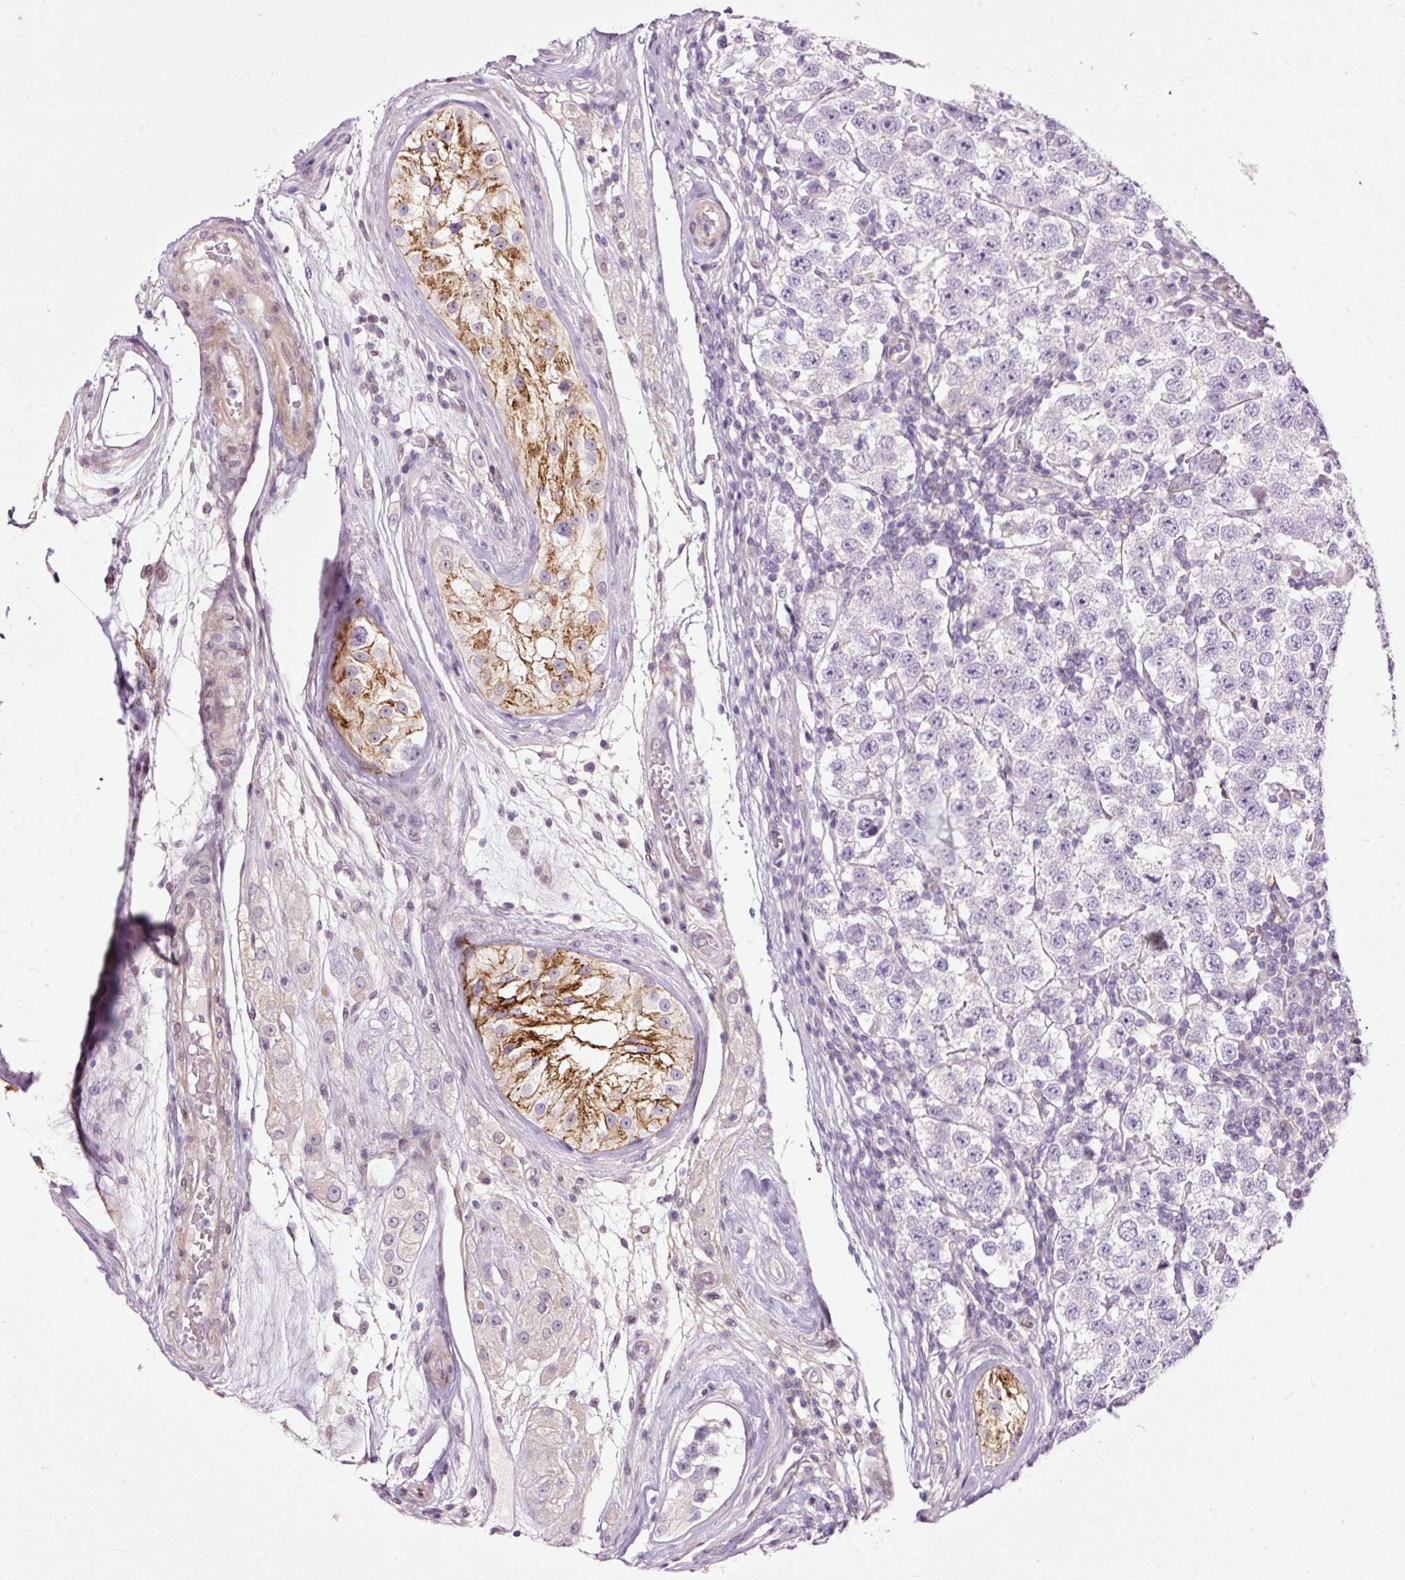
{"staining": {"intensity": "negative", "quantity": "none", "location": "none"}, "tissue": "testis cancer", "cell_type": "Tumor cells", "image_type": "cancer", "snomed": [{"axis": "morphology", "description": "Seminoma, NOS"}, {"axis": "topography", "description": "Testis"}], "caption": "Tumor cells are negative for brown protein staining in testis cancer.", "gene": "FCRL4", "patient": {"sex": "male", "age": 34}}